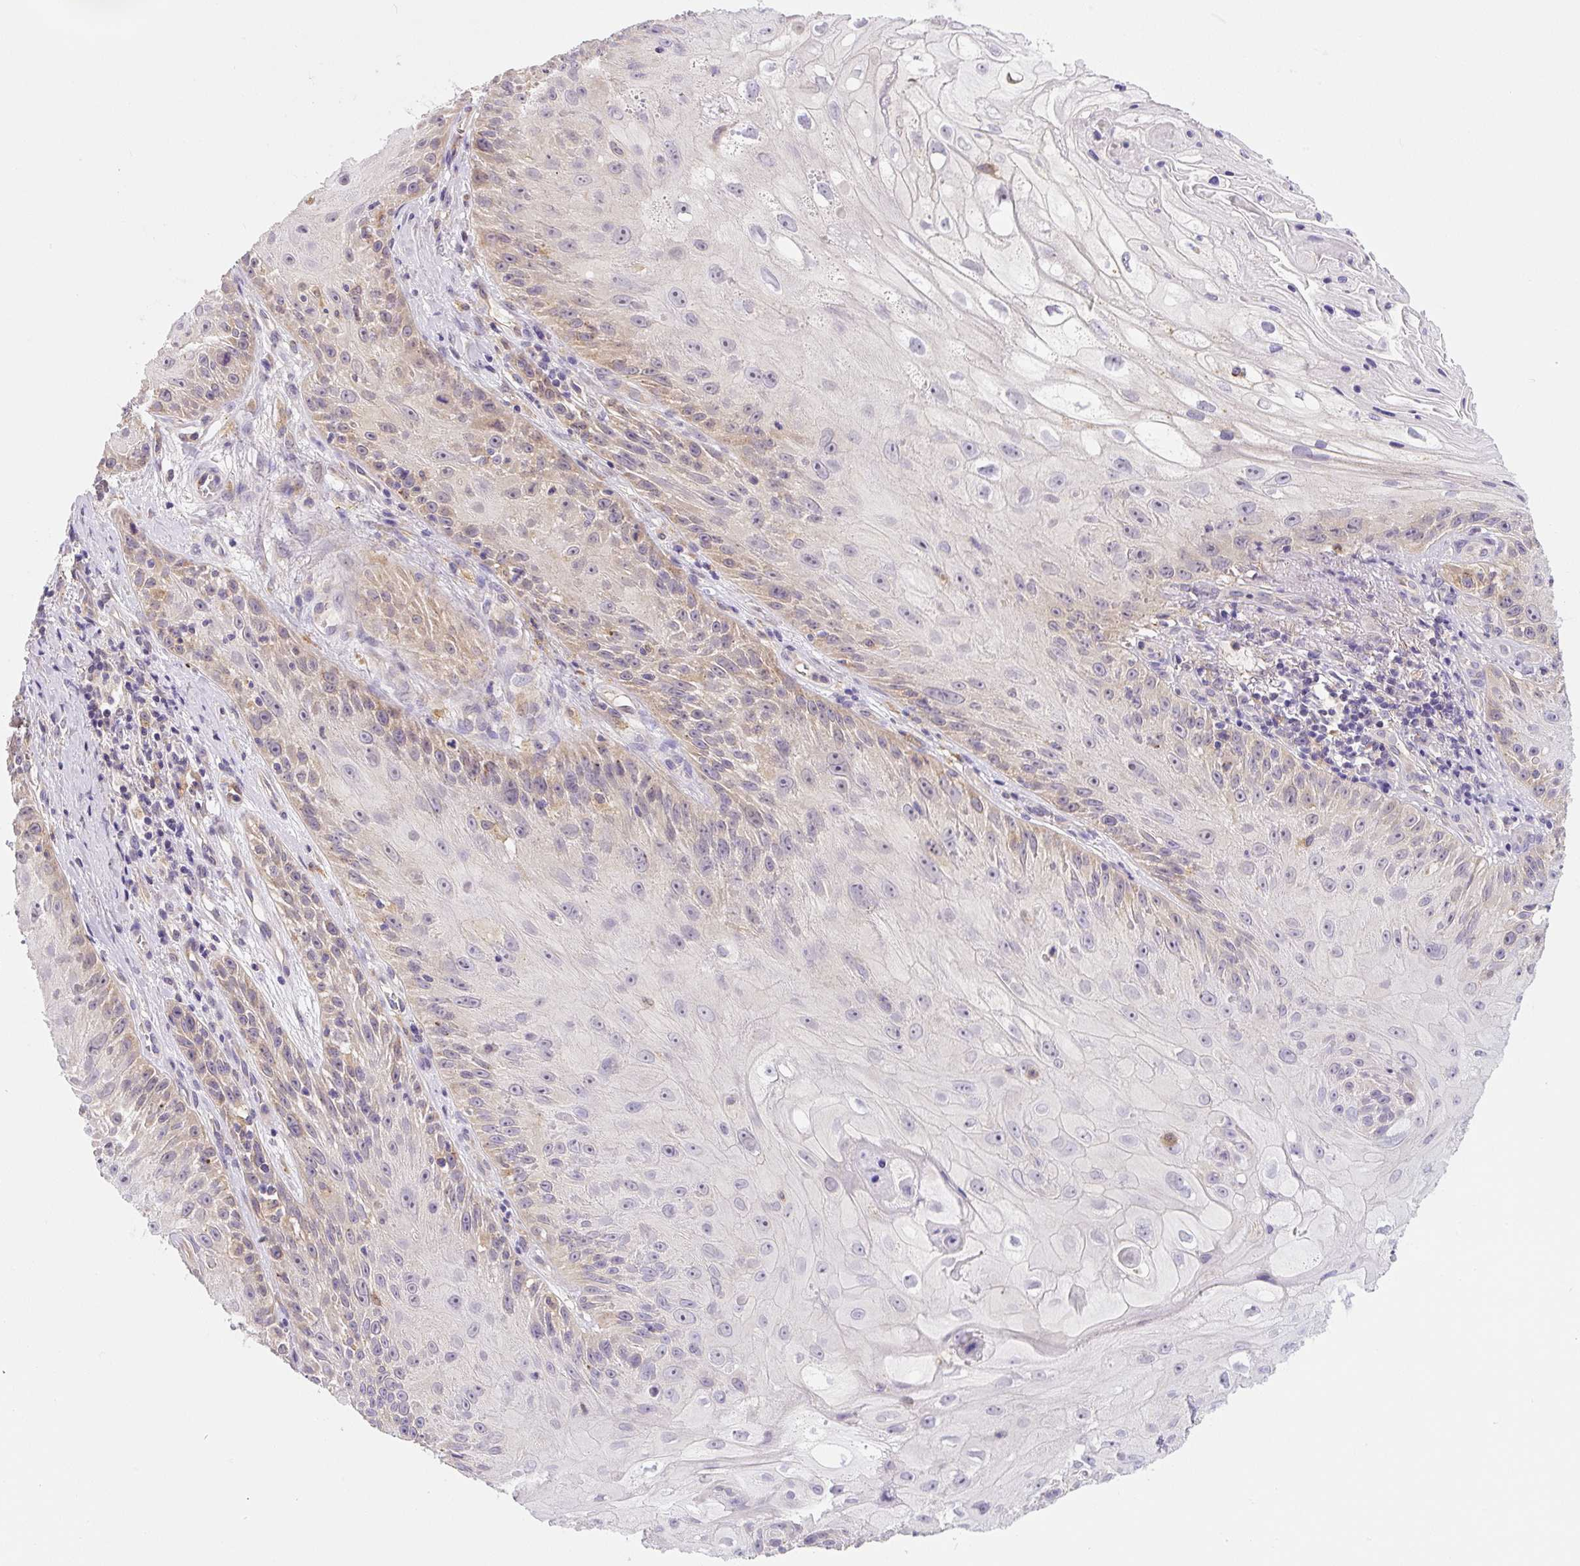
{"staining": {"intensity": "weak", "quantity": "25%-75%", "location": "cytoplasmic/membranous"}, "tissue": "skin cancer", "cell_type": "Tumor cells", "image_type": "cancer", "snomed": [{"axis": "morphology", "description": "Squamous cell carcinoma, NOS"}, {"axis": "topography", "description": "Skin"}, {"axis": "topography", "description": "Vulva"}], "caption": "There is low levels of weak cytoplasmic/membranous positivity in tumor cells of skin squamous cell carcinoma, as demonstrated by immunohistochemical staining (brown color).", "gene": "PLA2G4A", "patient": {"sex": "female", "age": 76}}